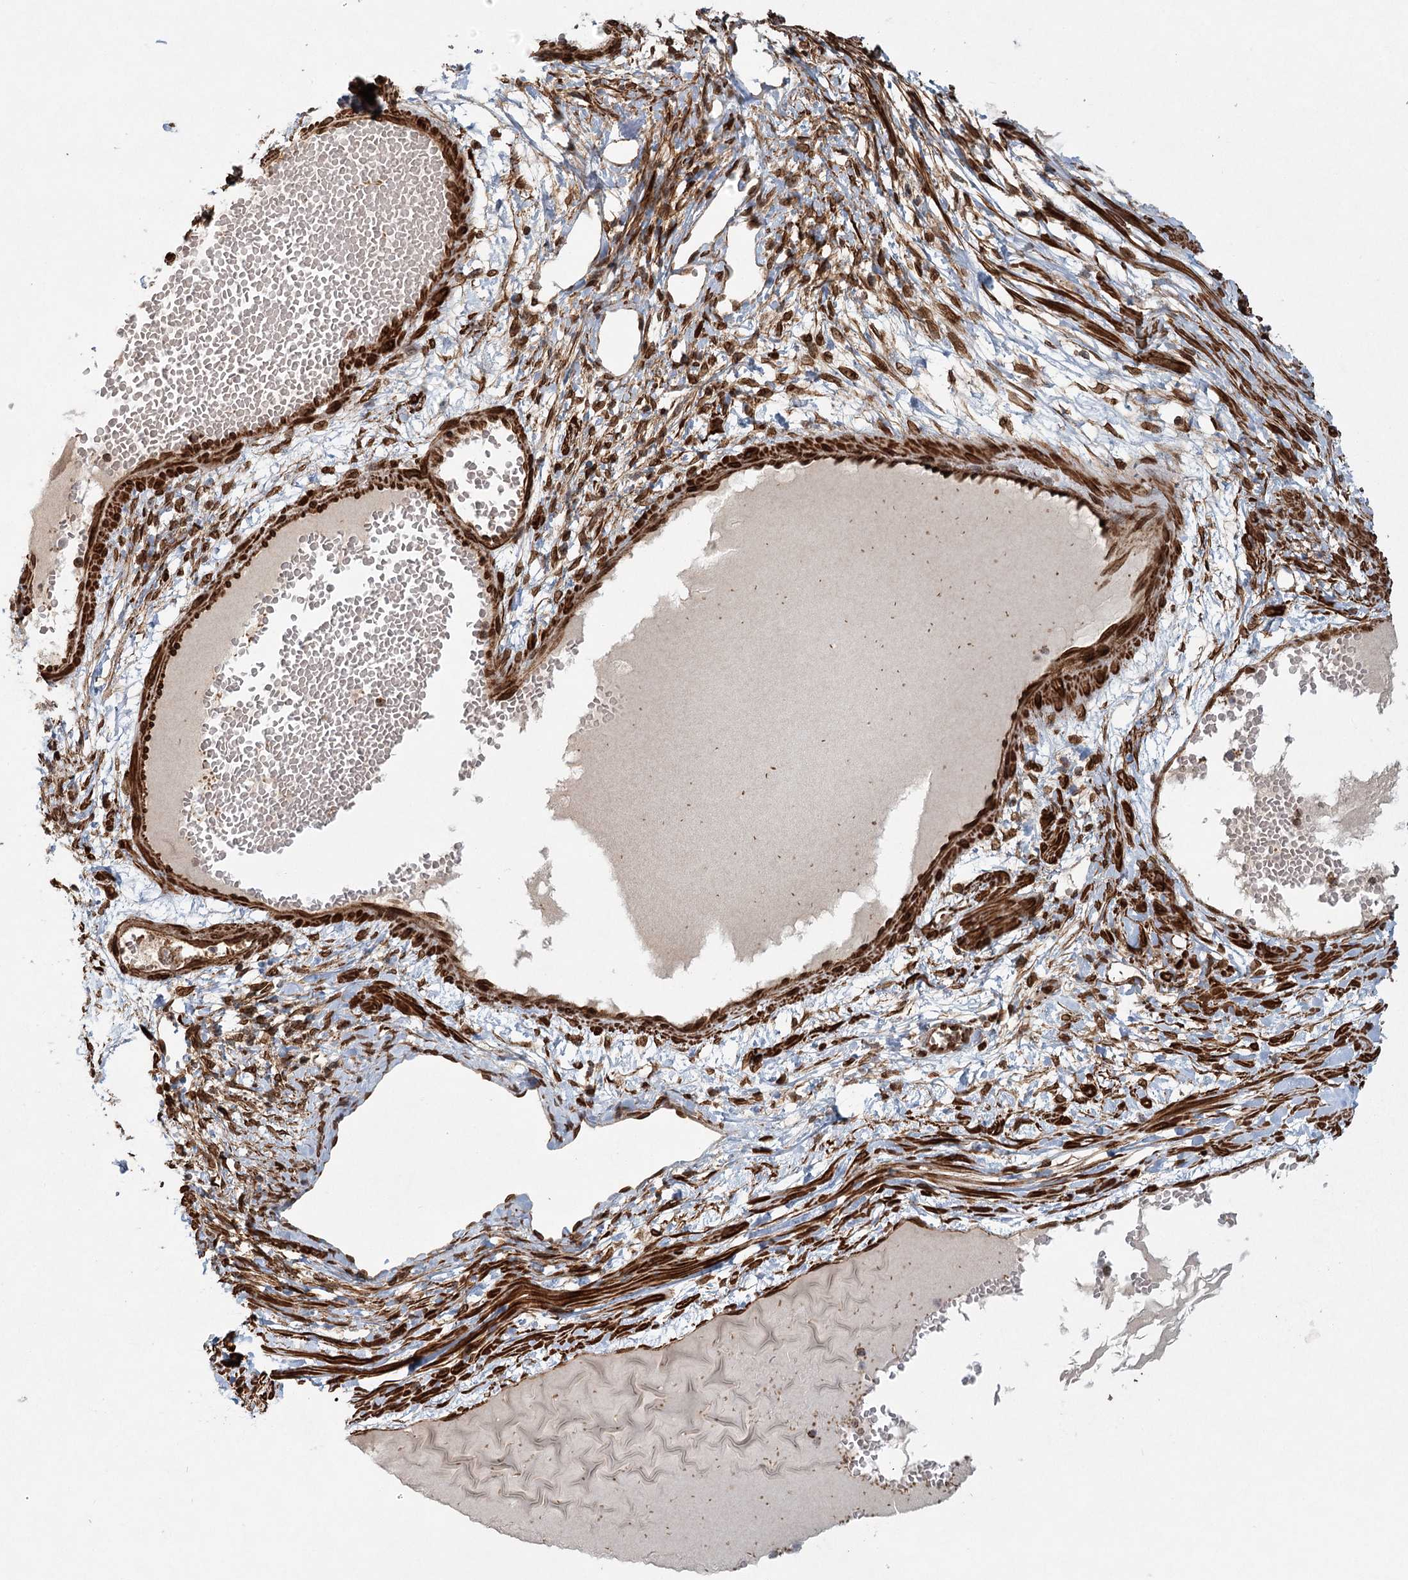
{"staining": {"intensity": "strong", "quantity": ">75%", "location": "cytoplasmic/membranous"}, "tissue": "ovarian cancer", "cell_type": "Tumor cells", "image_type": "cancer", "snomed": [{"axis": "morphology", "description": "Cystadenocarcinoma, mucinous, NOS"}, {"axis": "topography", "description": "Ovary"}], "caption": "Human ovarian mucinous cystadenocarcinoma stained with a brown dye demonstrates strong cytoplasmic/membranous positive positivity in approximately >75% of tumor cells.", "gene": "BCKDHA", "patient": {"sex": "female", "age": 61}}